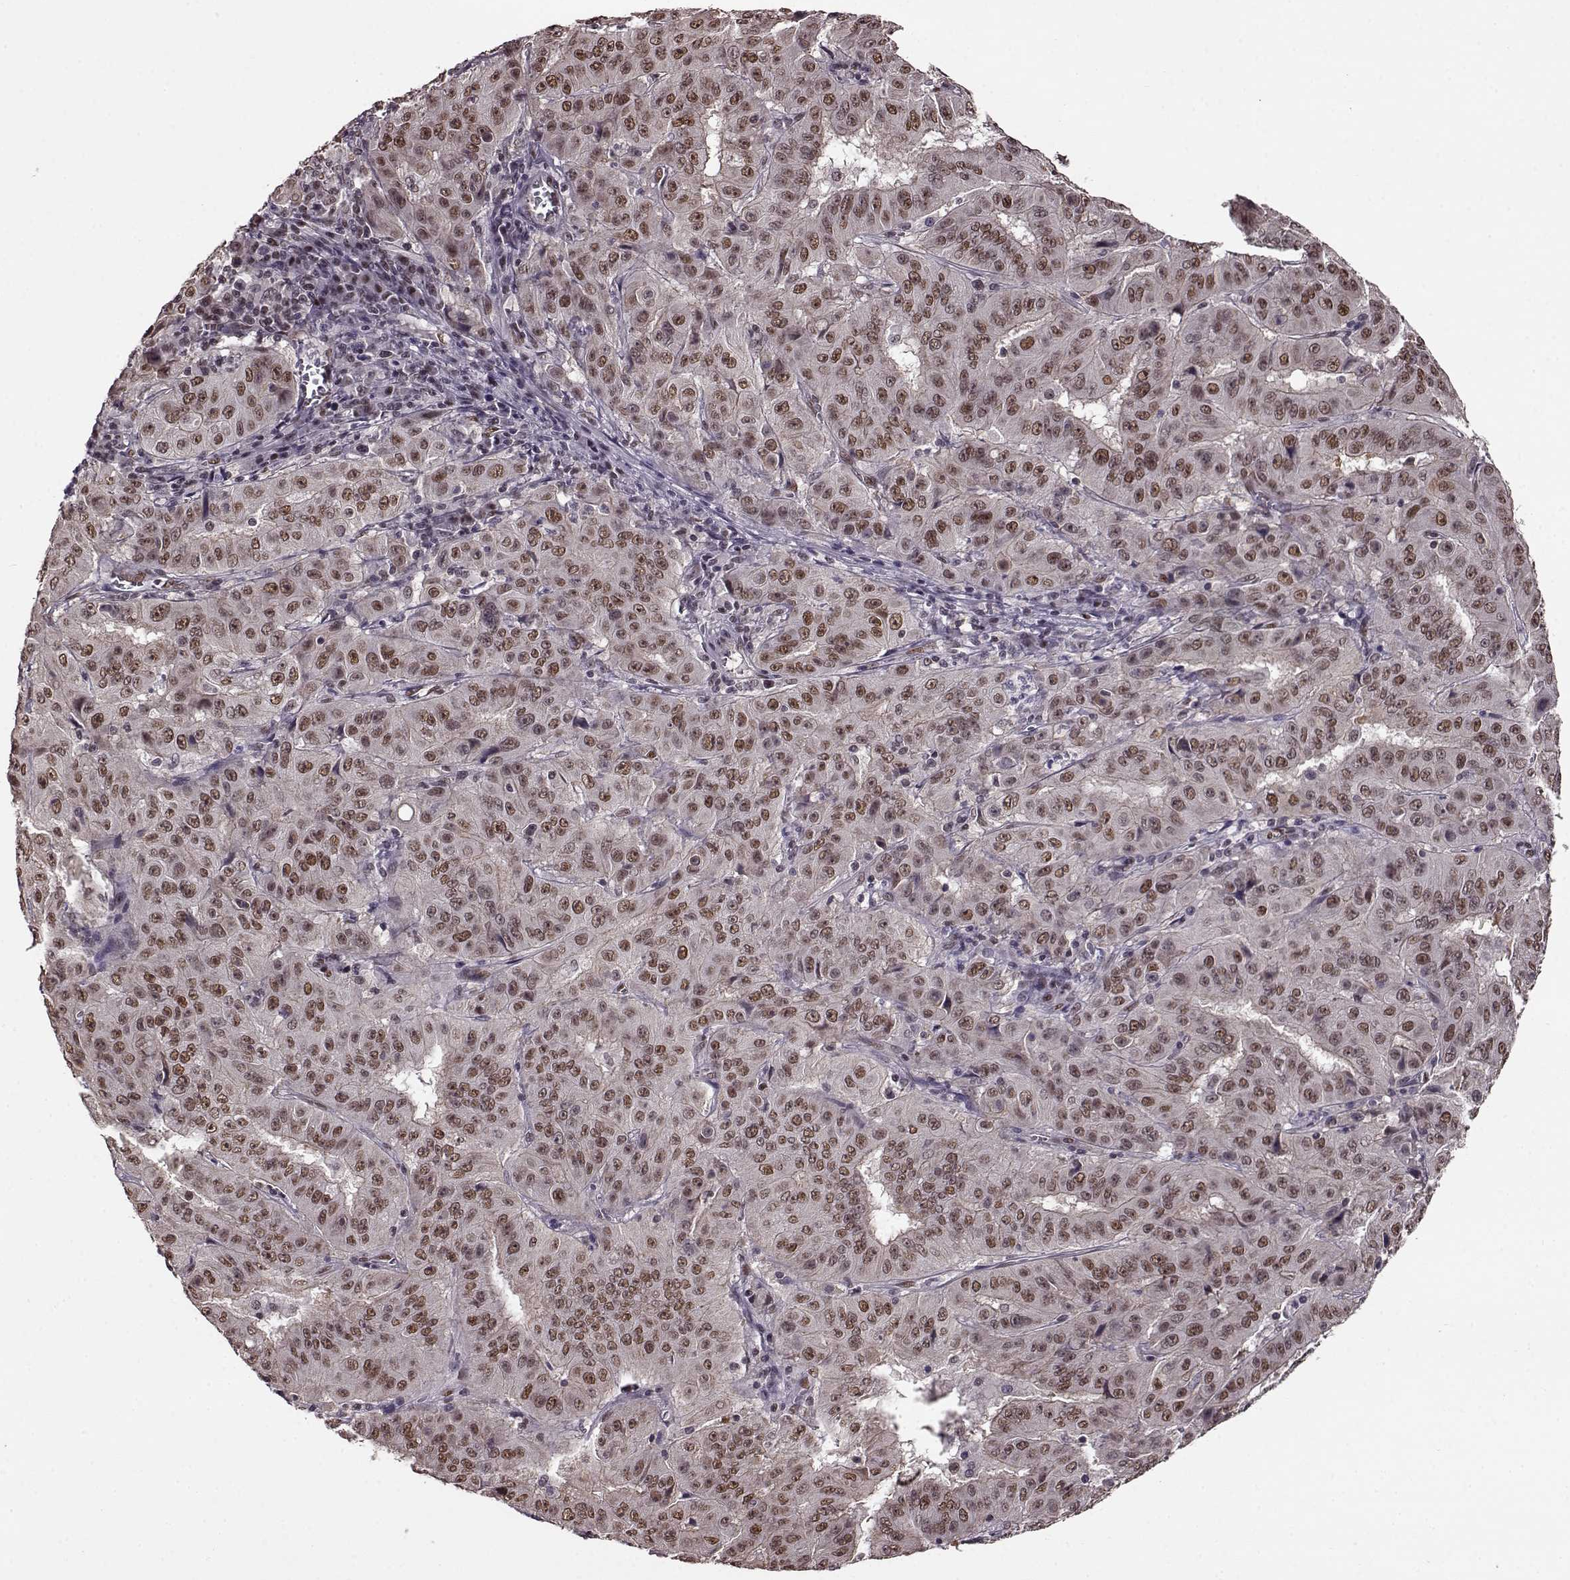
{"staining": {"intensity": "moderate", "quantity": ">75%", "location": "nuclear"}, "tissue": "pancreatic cancer", "cell_type": "Tumor cells", "image_type": "cancer", "snomed": [{"axis": "morphology", "description": "Adenocarcinoma, NOS"}, {"axis": "topography", "description": "Pancreas"}], "caption": "A brown stain highlights moderate nuclear positivity of a protein in human pancreatic cancer tumor cells.", "gene": "FTO", "patient": {"sex": "male", "age": 63}}